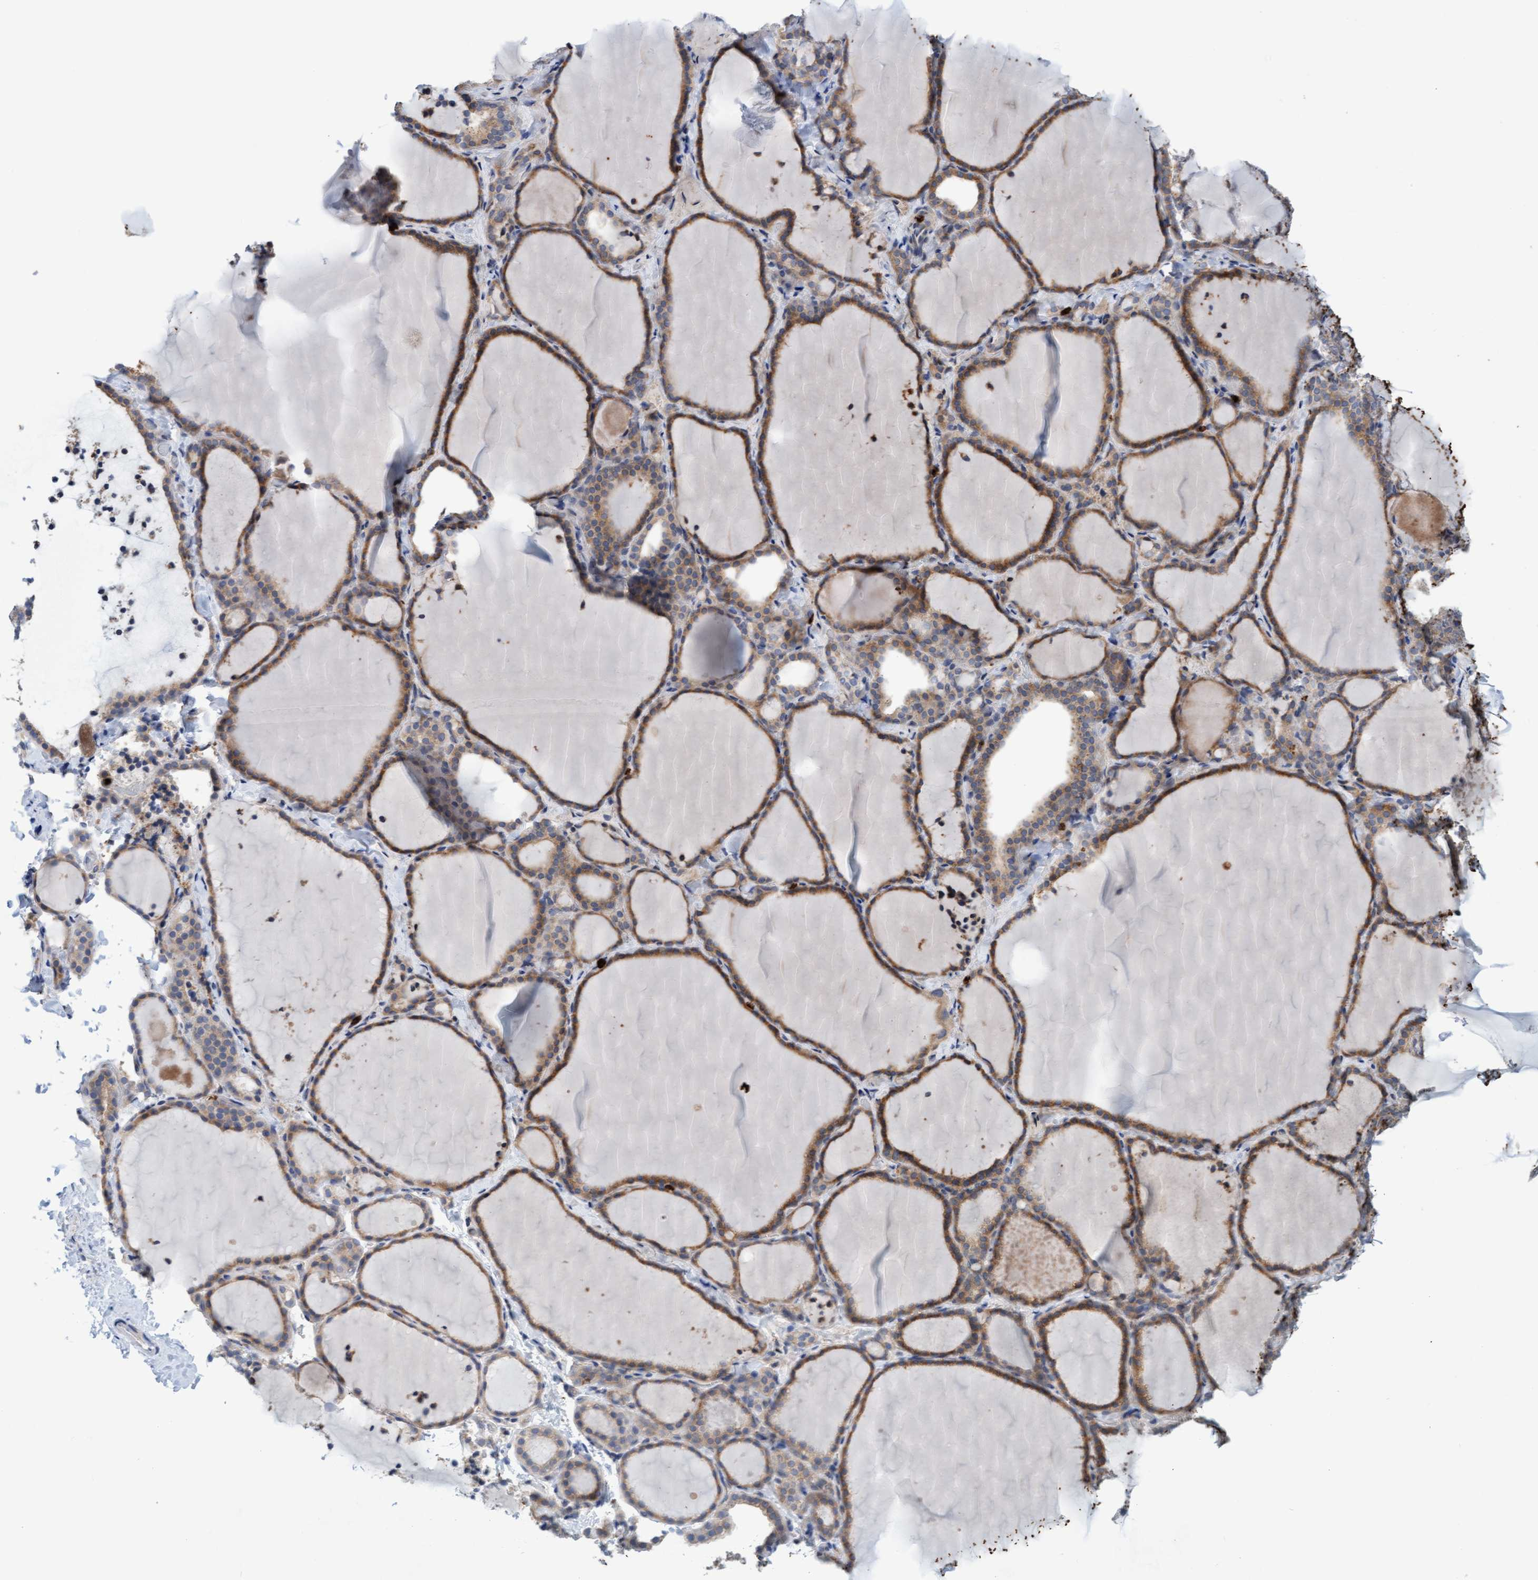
{"staining": {"intensity": "moderate", "quantity": ">75%", "location": "cytoplasmic/membranous"}, "tissue": "thyroid gland", "cell_type": "Glandular cells", "image_type": "normal", "snomed": [{"axis": "morphology", "description": "Normal tissue, NOS"}, {"axis": "topography", "description": "Thyroid gland"}], "caption": "Protein expression analysis of unremarkable thyroid gland reveals moderate cytoplasmic/membranous staining in about >75% of glandular cells.", "gene": "MMP8", "patient": {"sex": "female", "age": 22}}